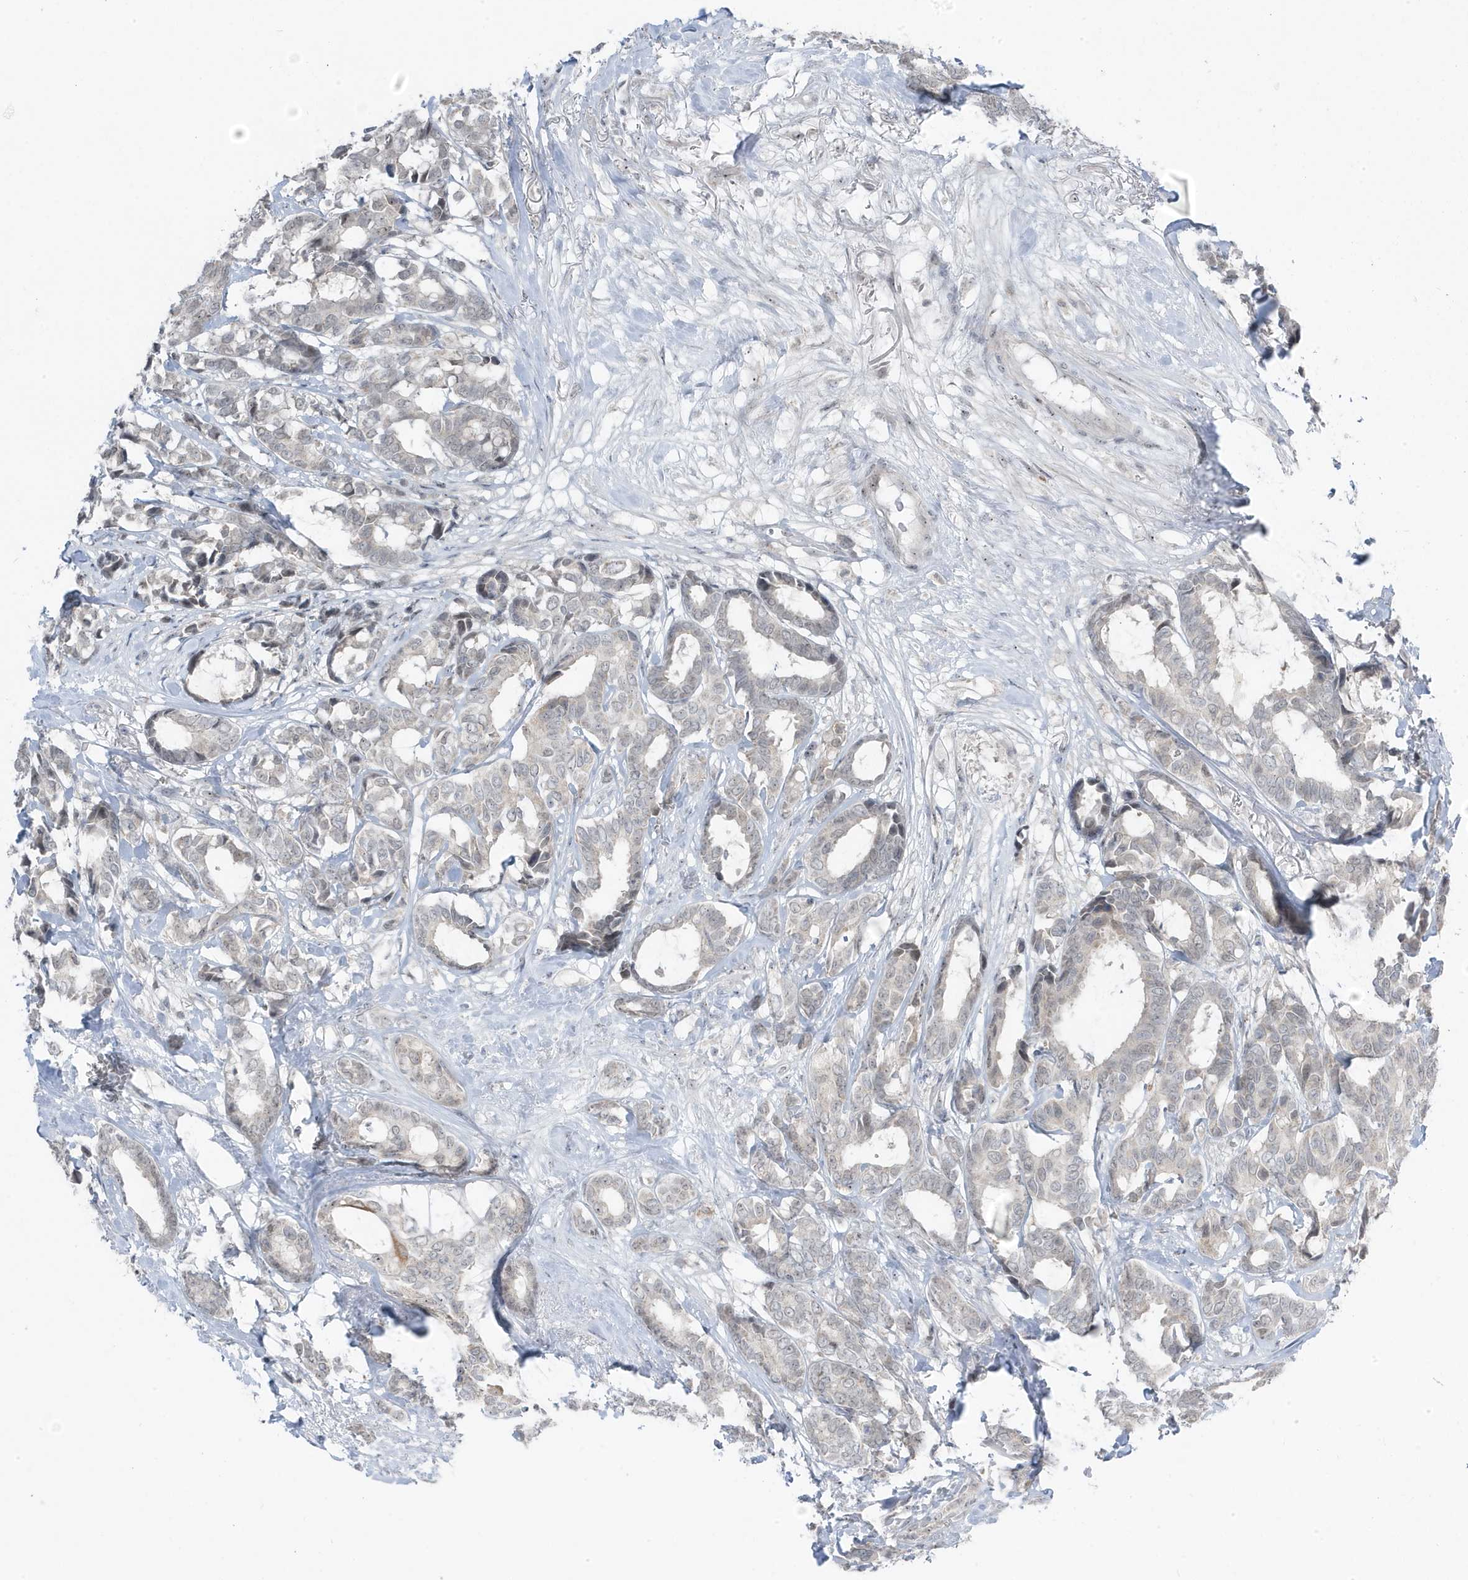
{"staining": {"intensity": "negative", "quantity": "none", "location": "none"}, "tissue": "breast cancer", "cell_type": "Tumor cells", "image_type": "cancer", "snomed": [{"axis": "morphology", "description": "Duct carcinoma"}, {"axis": "topography", "description": "Breast"}], "caption": "Tumor cells are negative for protein expression in human breast cancer (intraductal carcinoma).", "gene": "TSEN15", "patient": {"sex": "female", "age": 87}}